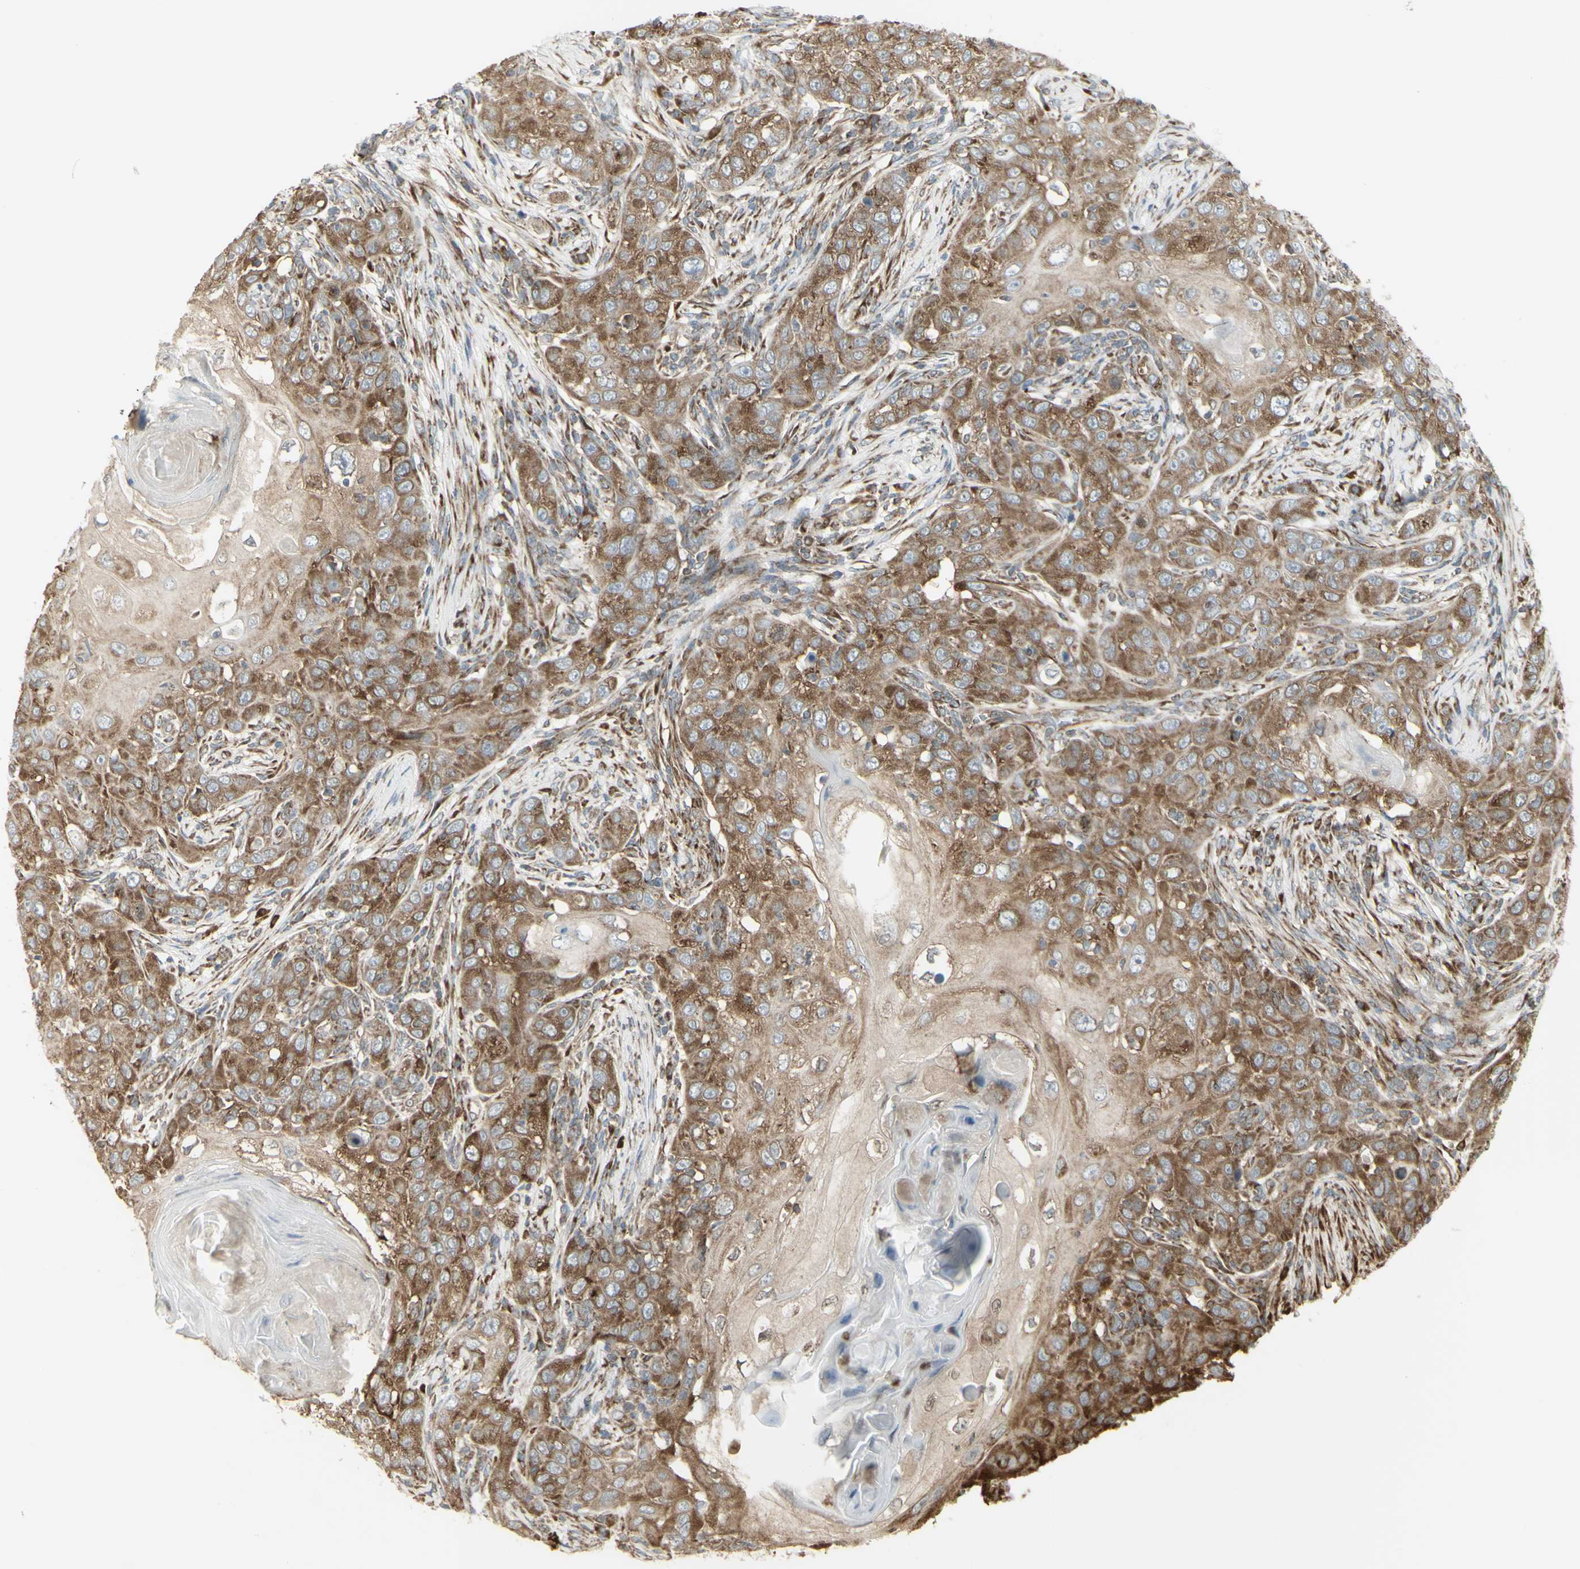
{"staining": {"intensity": "moderate", "quantity": ">75%", "location": "cytoplasmic/membranous"}, "tissue": "skin cancer", "cell_type": "Tumor cells", "image_type": "cancer", "snomed": [{"axis": "morphology", "description": "Squamous cell carcinoma, NOS"}, {"axis": "topography", "description": "Skin"}], "caption": "Skin cancer (squamous cell carcinoma) was stained to show a protein in brown. There is medium levels of moderate cytoplasmic/membranous expression in about >75% of tumor cells.", "gene": "FKBP3", "patient": {"sex": "female", "age": 88}}